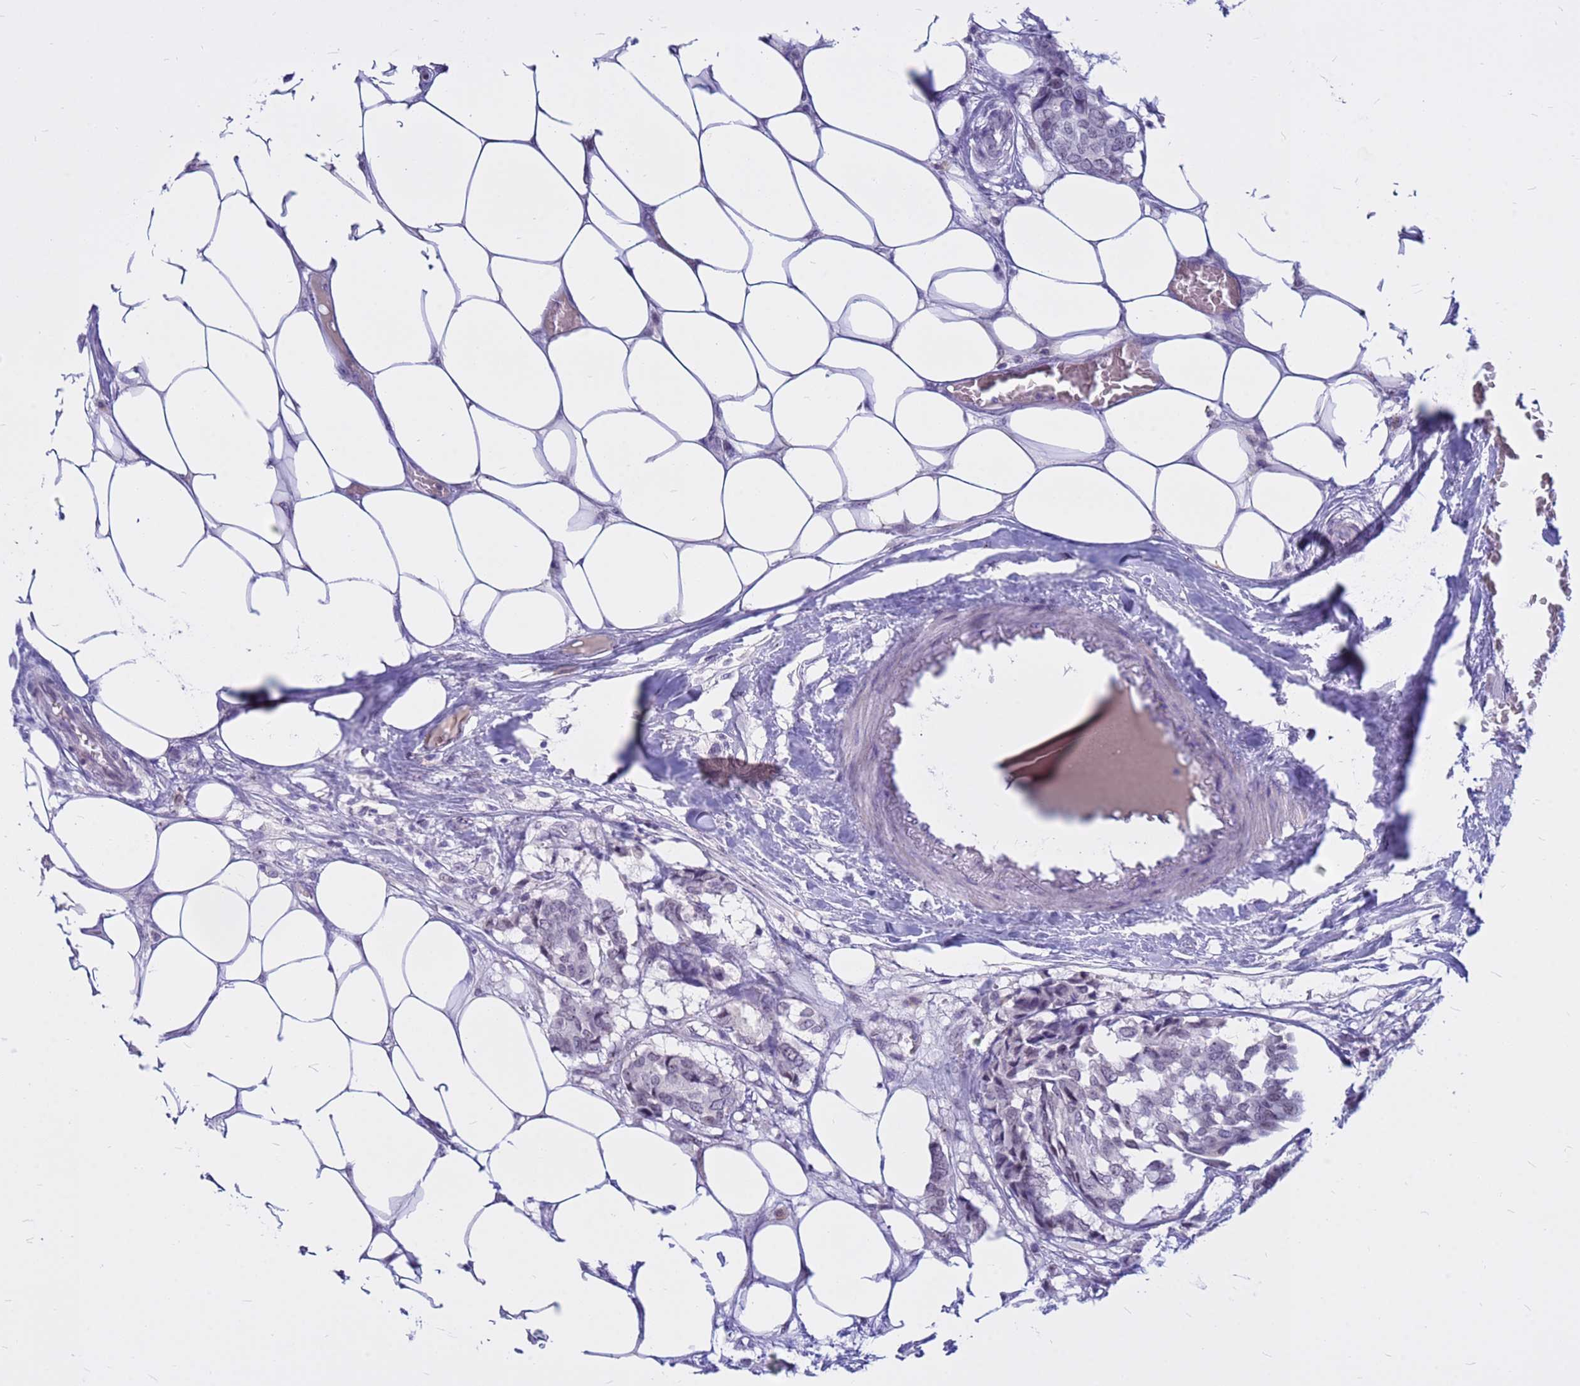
{"staining": {"intensity": "negative", "quantity": "none", "location": "none"}, "tissue": "breast cancer", "cell_type": "Tumor cells", "image_type": "cancer", "snomed": [{"axis": "morphology", "description": "Duct carcinoma"}, {"axis": "topography", "description": "Breast"}], "caption": "This is an immunohistochemistry (IHC) image of breast cancer (infiltrating ductal carcinoma). There is no staining in tumor cells.", "gene": "DMRTC2", "patient": {"sex": "female", "age": 75}}